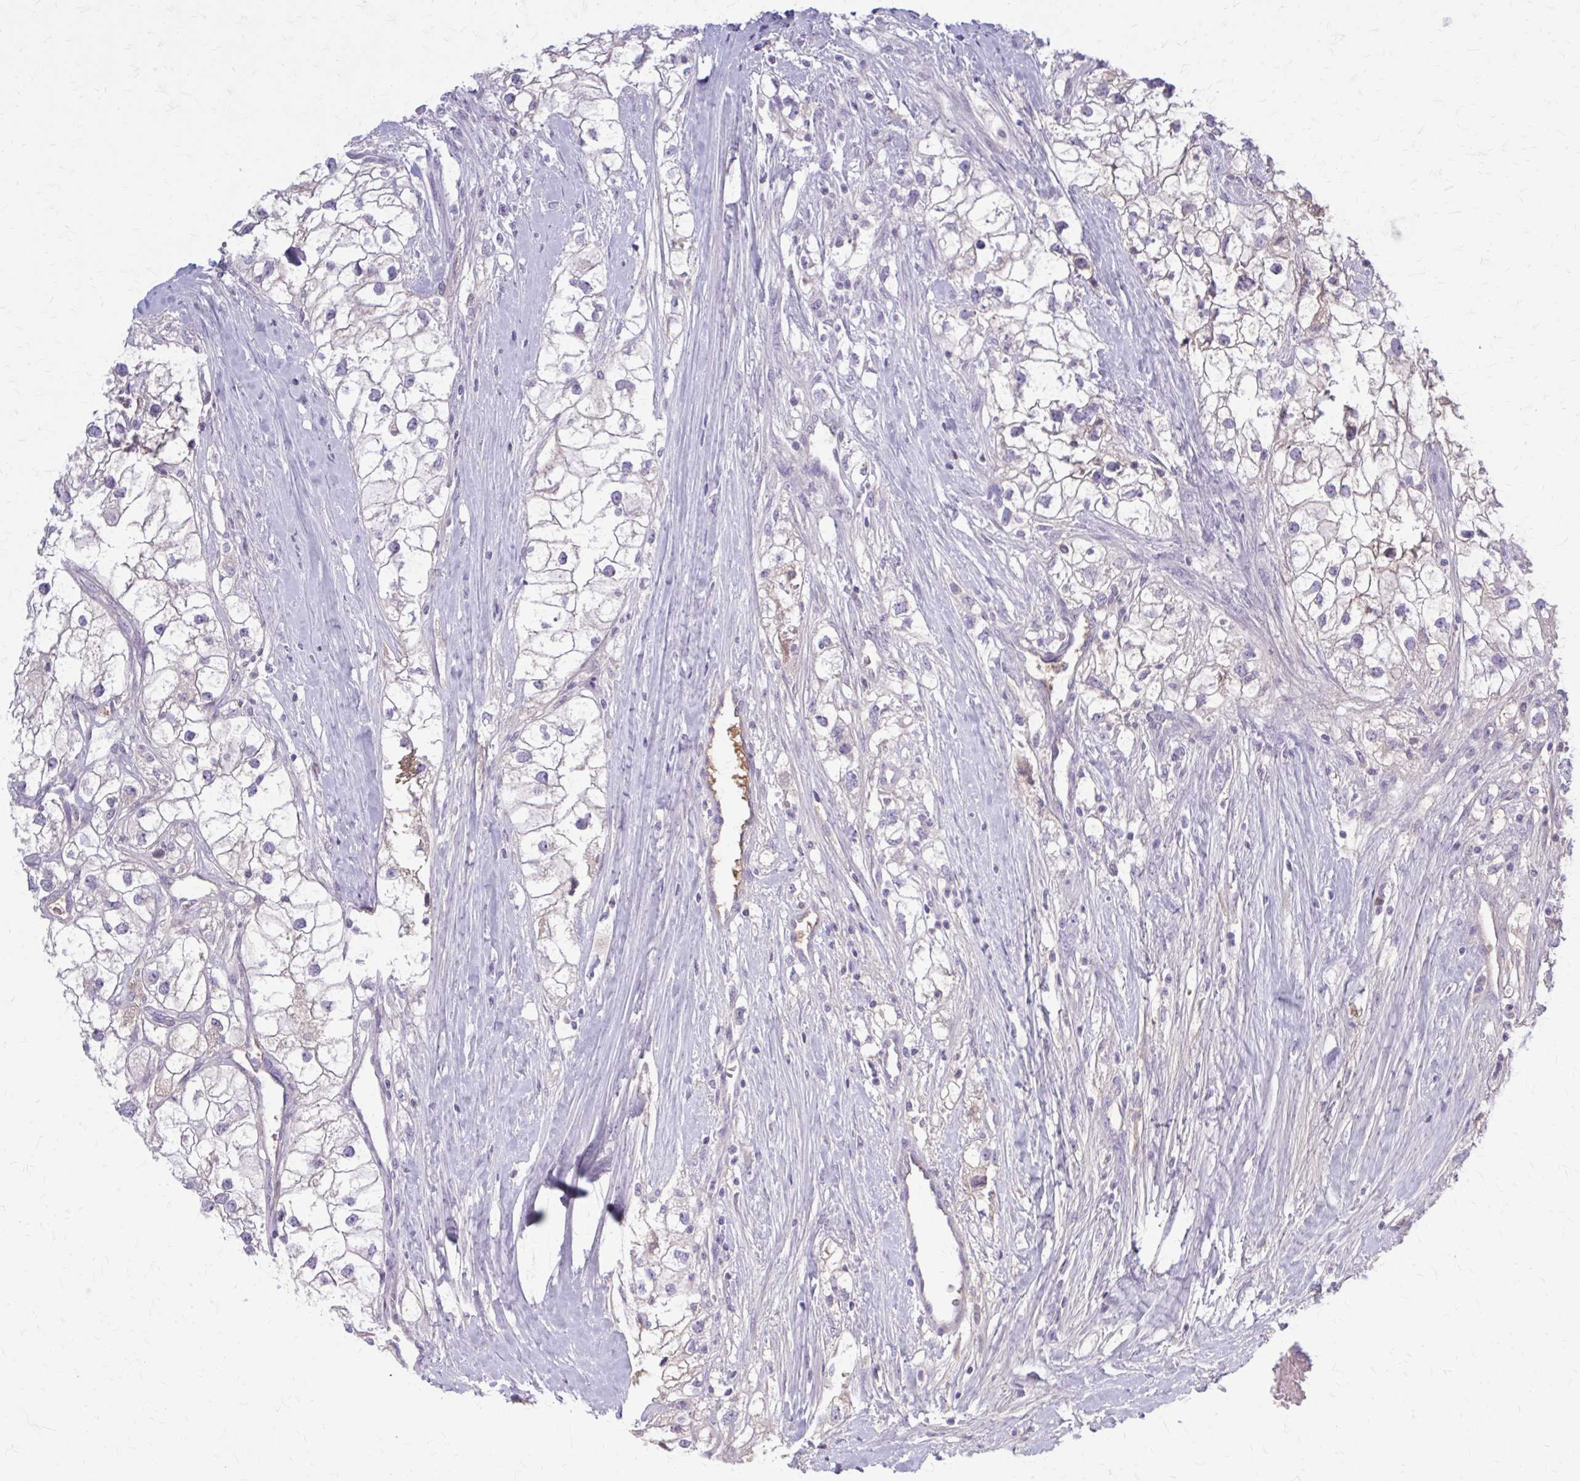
{"staining": {"intensity": "negative", "quantity": "none", "location": "none"}, "tissue": "renal cancer", "cell_type": "Tumor cells", "image_type": "cancer", "snomed": [{"axis": "morphology", "description": "Adenocarcinoma, NOS"}, {"axis": "topography", "description": "Kidney"}], "caption": "Adenocarcinoma (renal) was stained to show a protein in brown. There is no significant expression in tumor cells. (DAB immunohistochemistry (IHC) visualized using brightfield microscopy, high magnification).", "gene": "SERPIND1", "patient": {"sex": "male", "age": 59}}